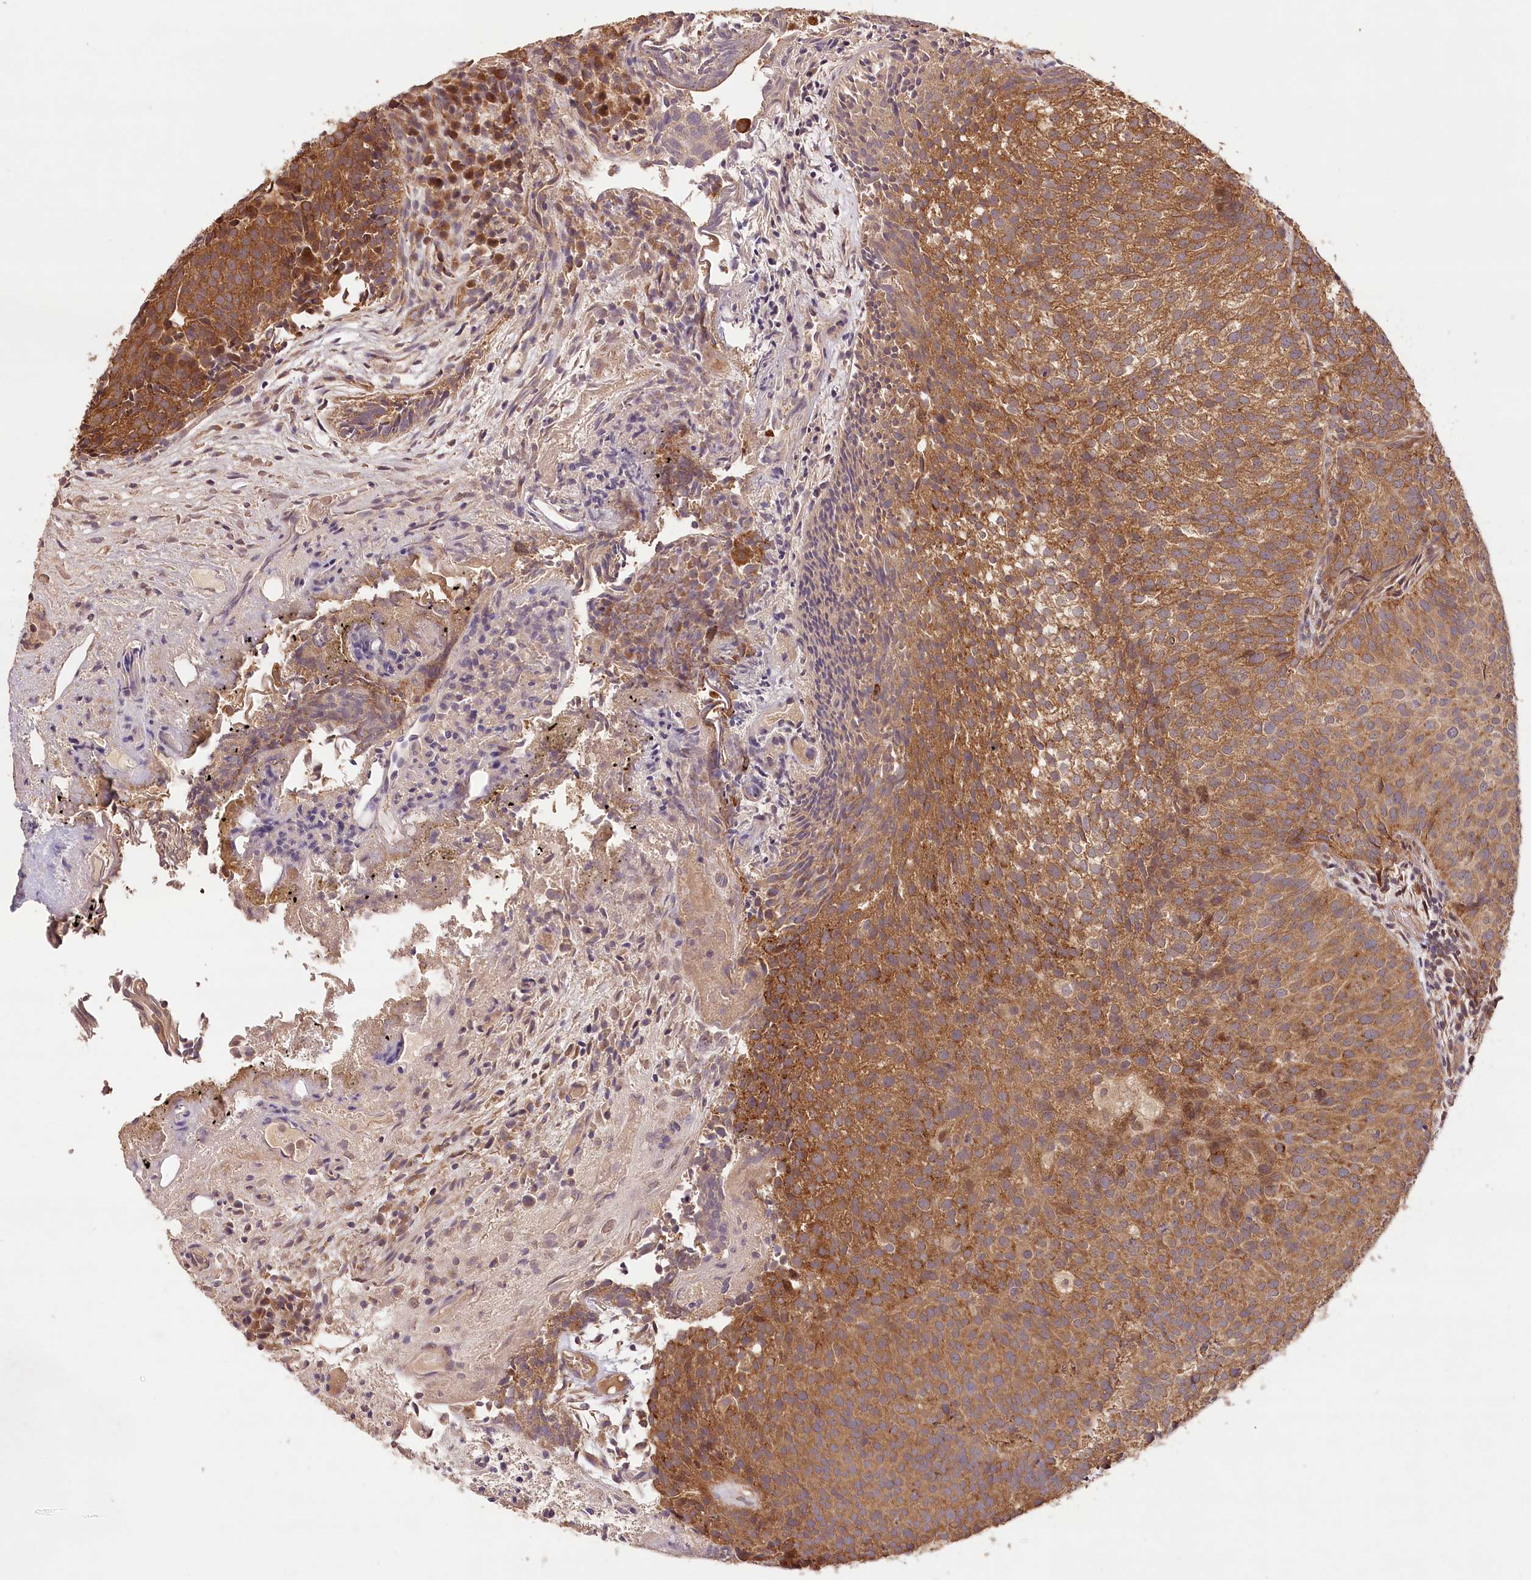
{"staining": {"intensity": "moderate", "quantity": ">75%", "location": "cytoplasmic/membranous"}, "tissue": "urothelial cancer", "cell_type": "Tumor cells", "image_type": "cancer", "snomed": [{"axis": "morphology", "description": "Urothelial carcinoma, Low grade"}, {"axis": "topography", "description": "Urinary bladder"}], "caption": "Immunohistochemistry (IHC) staining of urothelial carcinoma (low-grade), which reveals medium levels of moderate cytoplasmic/membranous staining in about >75% of tumor cells indicating moderate cytoplasmic/membranous protein positivity. The staining was performed using DAB (brown) for protein detection and nuclei were counterstained in hematoxylin (blue).", "gene": "LSS", "patient": {"sex": "male", "age": 86}}